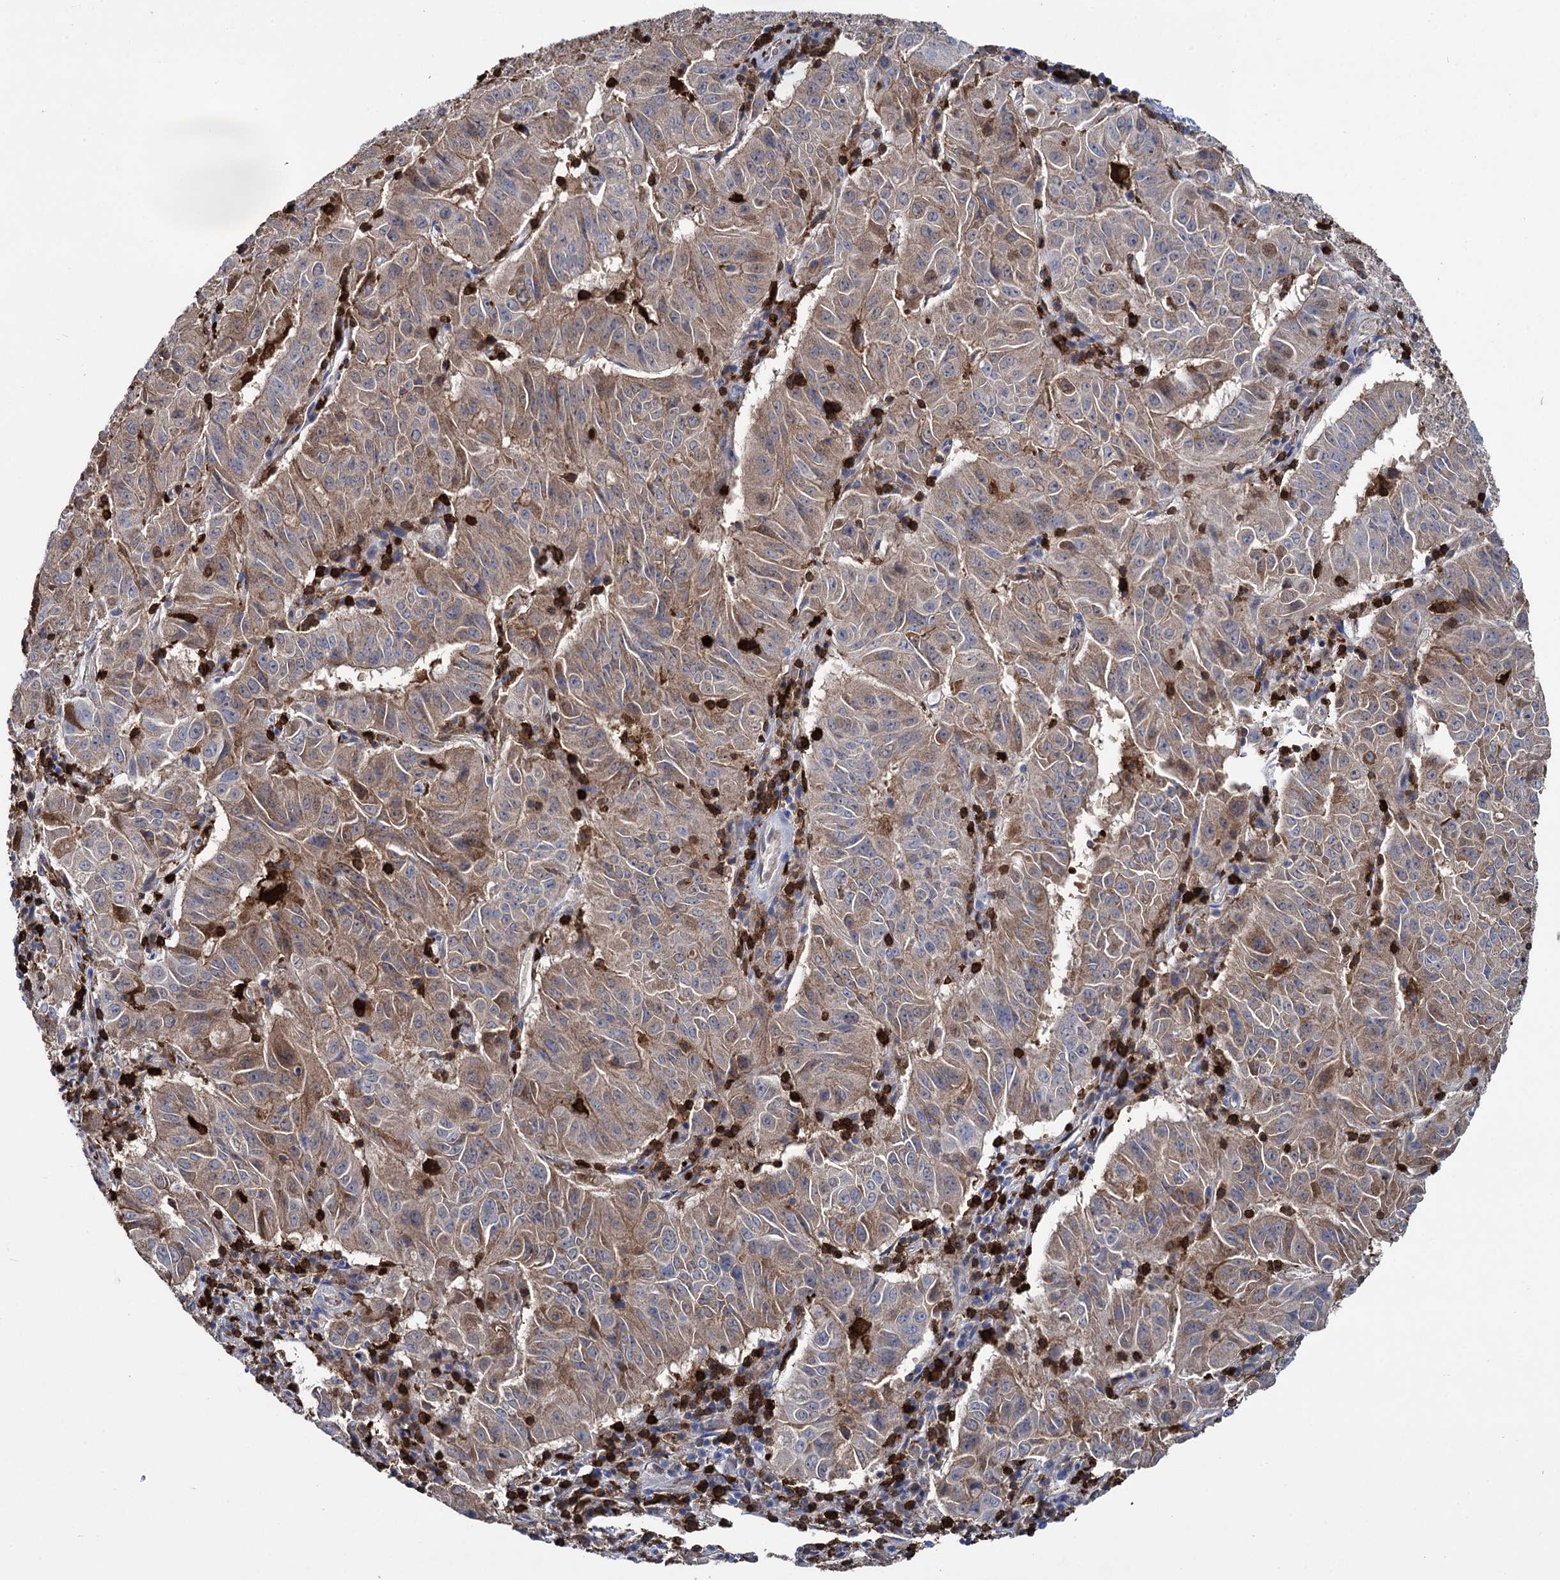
{"staining": {"intensity": "weak", "quantity": ">75%", "location": "cytoplasmic/membranous"}, "tissue": "pancreatic cancer", "cell_type": "Tumor cells", "image_type": "cancer", "snomed": [{"axis": "morphology", "description": "Adenocarcinoma, NOS"}, {"axis": "topography", "description": "Pancreas"}], "caption": "The image reveals staining of pancreatic cancer, revealing weak cytoplasmic/membranous protein positivity (brown color) within tumor cells.", "gene": "FABP5", "patient": {"sex": "male", "age": 63}}